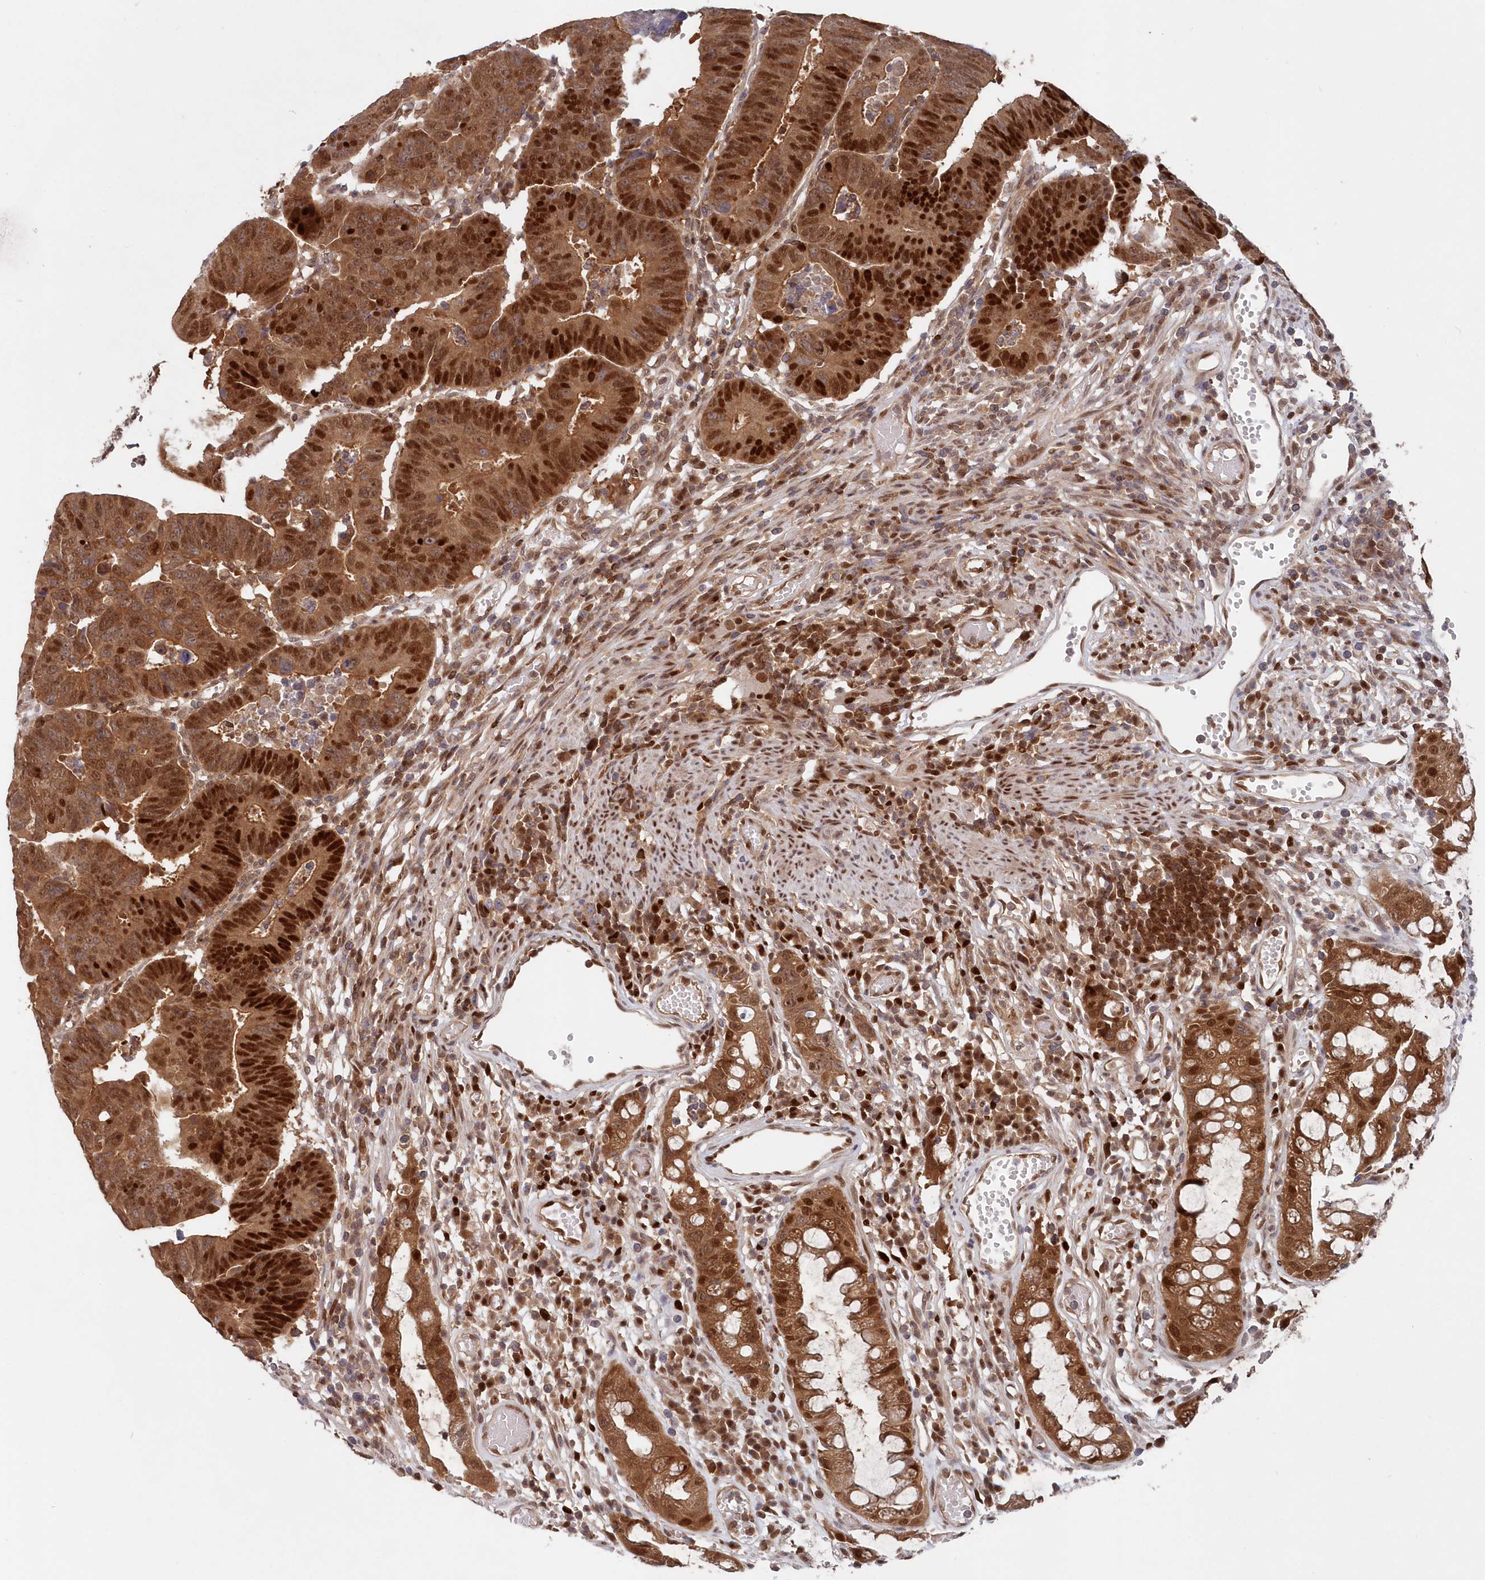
{"staining": {"intensity": "strong", "quantity": ">75%", "location": "cytoplasmic/membranous,nuclear"}, "tissue": "colorectal cancer", "cell_type": "Tumor cells", "image_type": "cancer", "snomed": [{"axis": "morphology", "description": "Adenocarcinoma, NOS"}, {"axis": "topography", "description": "Rectum"}], "caption": "Brown immunohistochemical staining in adenocarcinoma (colorectal) exhibits strong cytoplasmic/membranous and nuclear staining in about >75% of tumor cells. Nuclei are stained in blue.", "gene": "ABHD14B", "patient": {"sex": "female", "age": 65}}